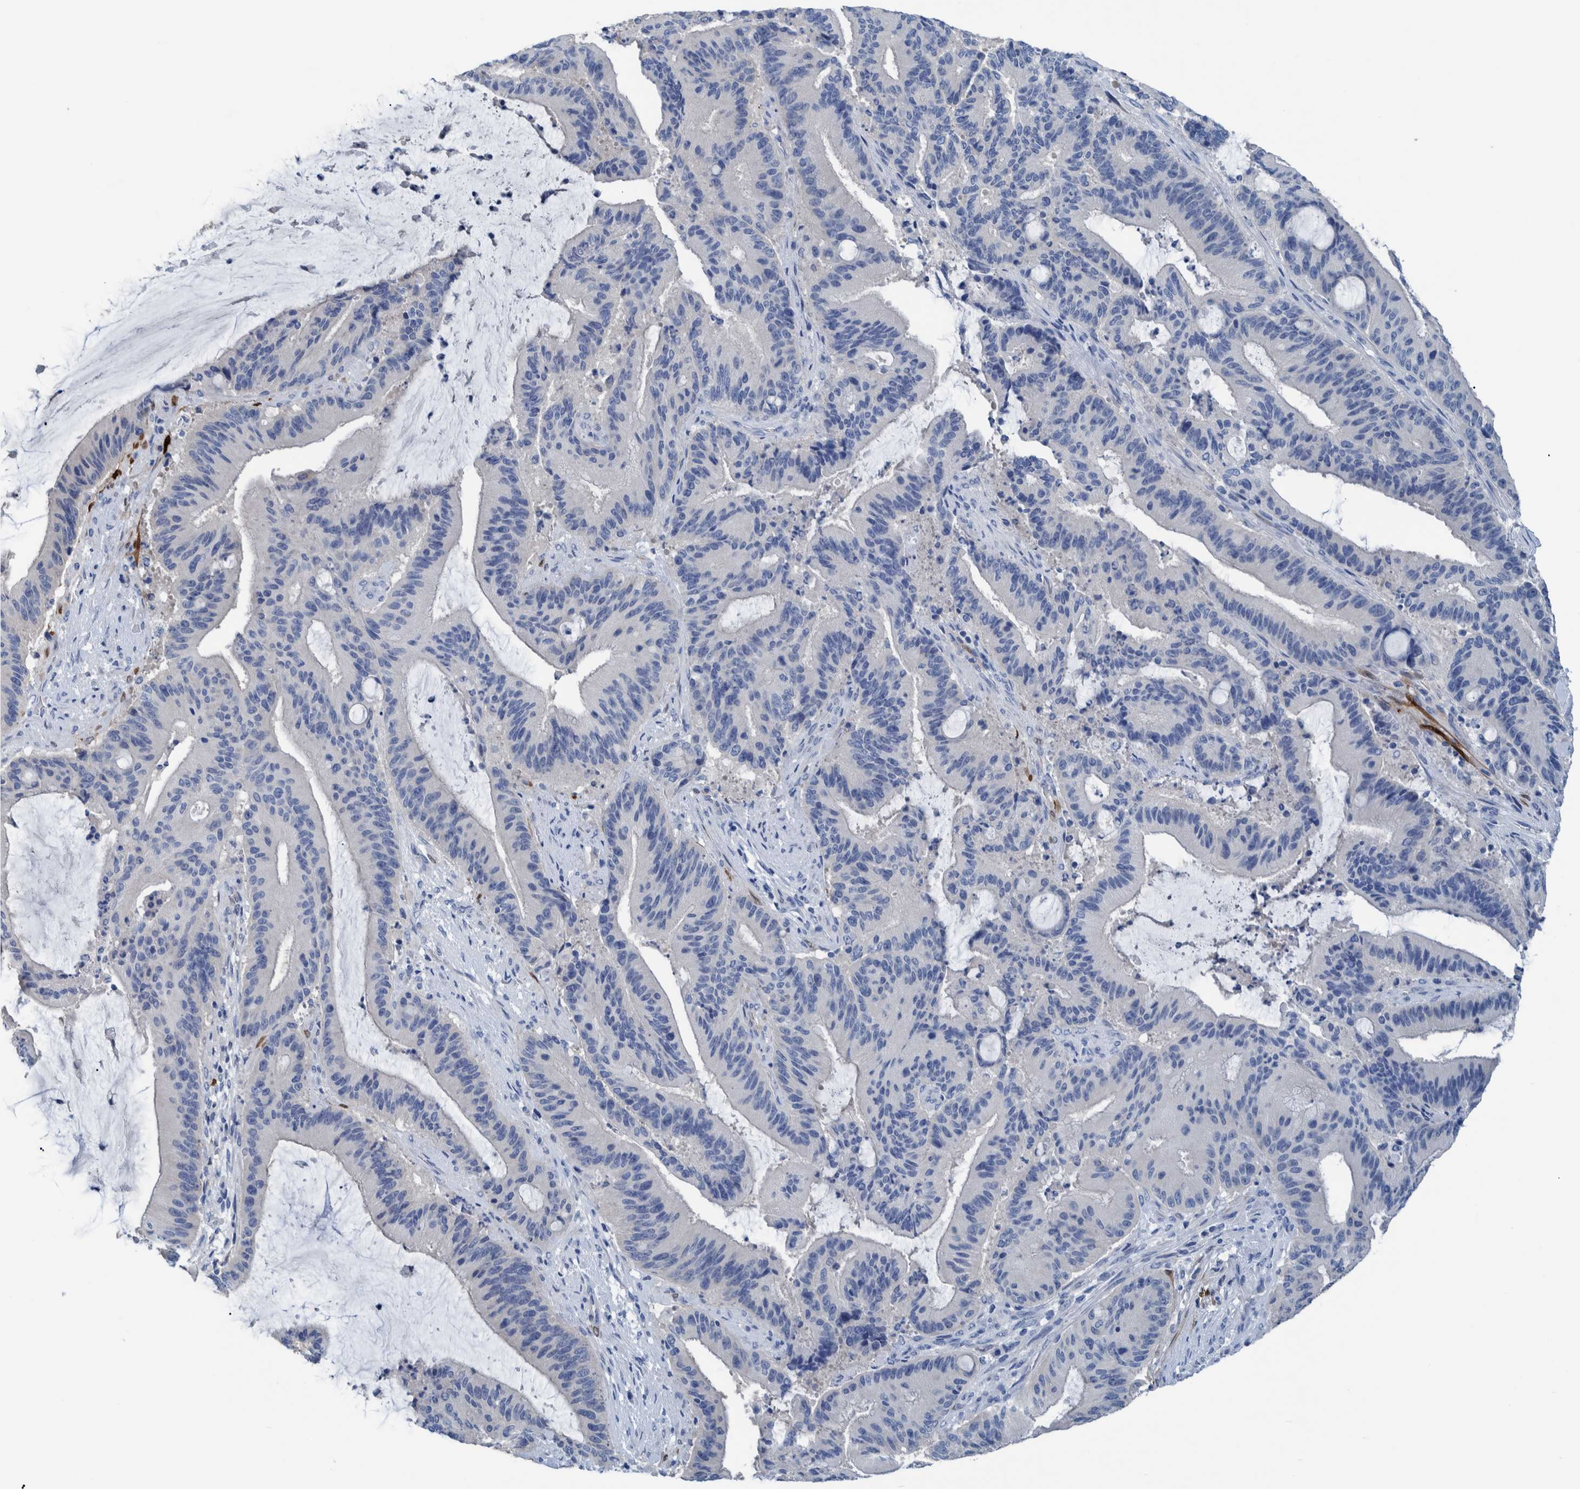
{"staining": {"intensity": "negative", "quantity": "none", "location": "none"}, "tissue": "liver cancer", "cell_type": "Tumor cells", "image_type": "cancer", "snomed": [{"axis": "morphology", "description": "Normal tissue, NOS"}, {"axis": "morphology", "description": "Cholangiocarcinoma"}, {"axis": "topography", "description": "Liver"}, {"axis": "topography", "description": "Peripheral nerve tissue"}], "caption": "Immunohistochemistry of human liver cholangiocarcinoma reveals no expression in tumor cells.", "gene": "IDO1", "patient": {"sex": "female", "age": 73}}